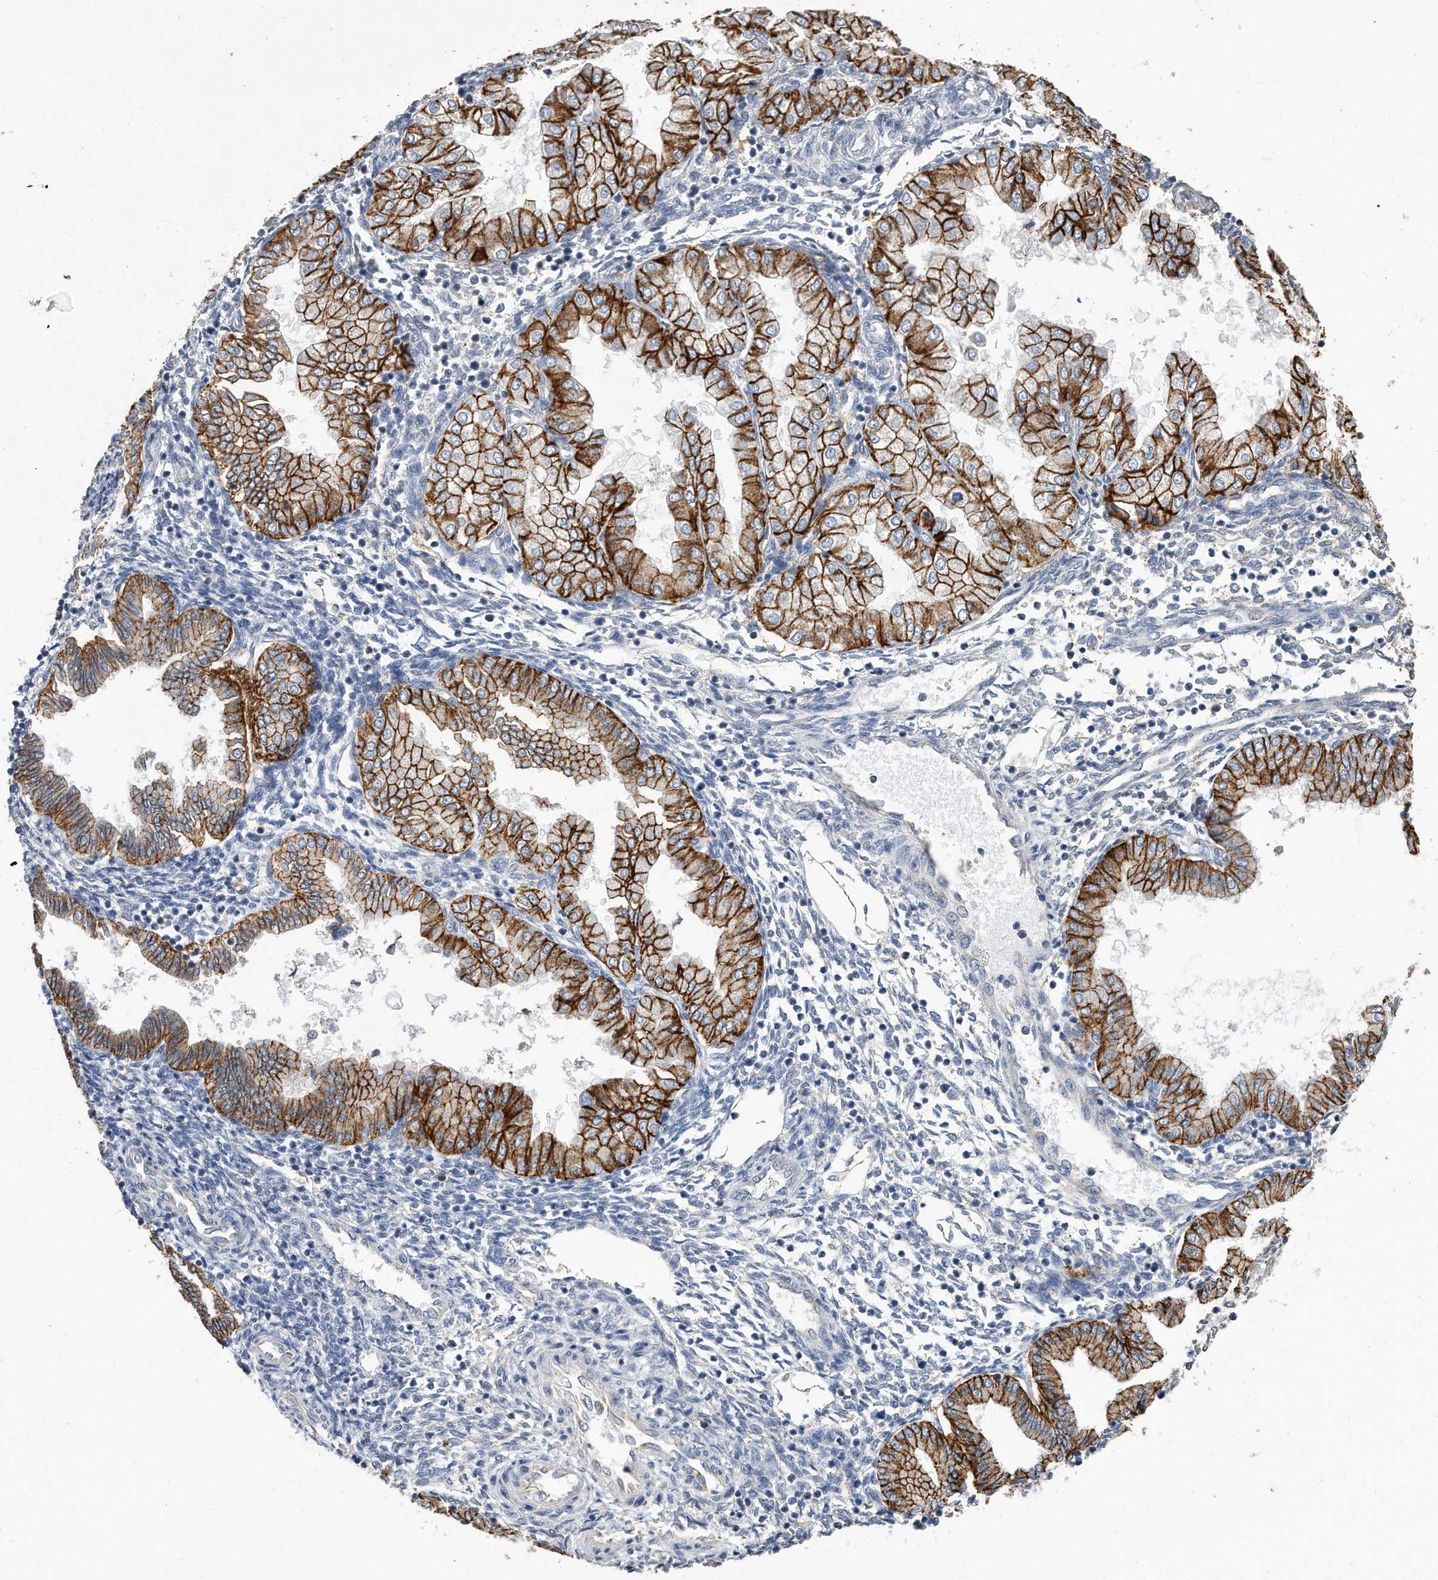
{"staining": {"intensity": "negative", "quantity": "none", "location": "none"}, "tissue": "endometrium", "cell_type": "Cells in endometrial stroma", "image_type": "normal", "snomed": [{"axis": "morphology", "description": "Normal tissue, NOS"}, {"axis": "topography", "description": "Endometrium"}], "caption": "Cells in endometrial stroma show no significant expression in normal endometrium. (DAB (3,3'-diaminobenzidine) IHC, high magnification).", "gene": "CDCP1", "patient": {"sex": "female", "age": 53}}